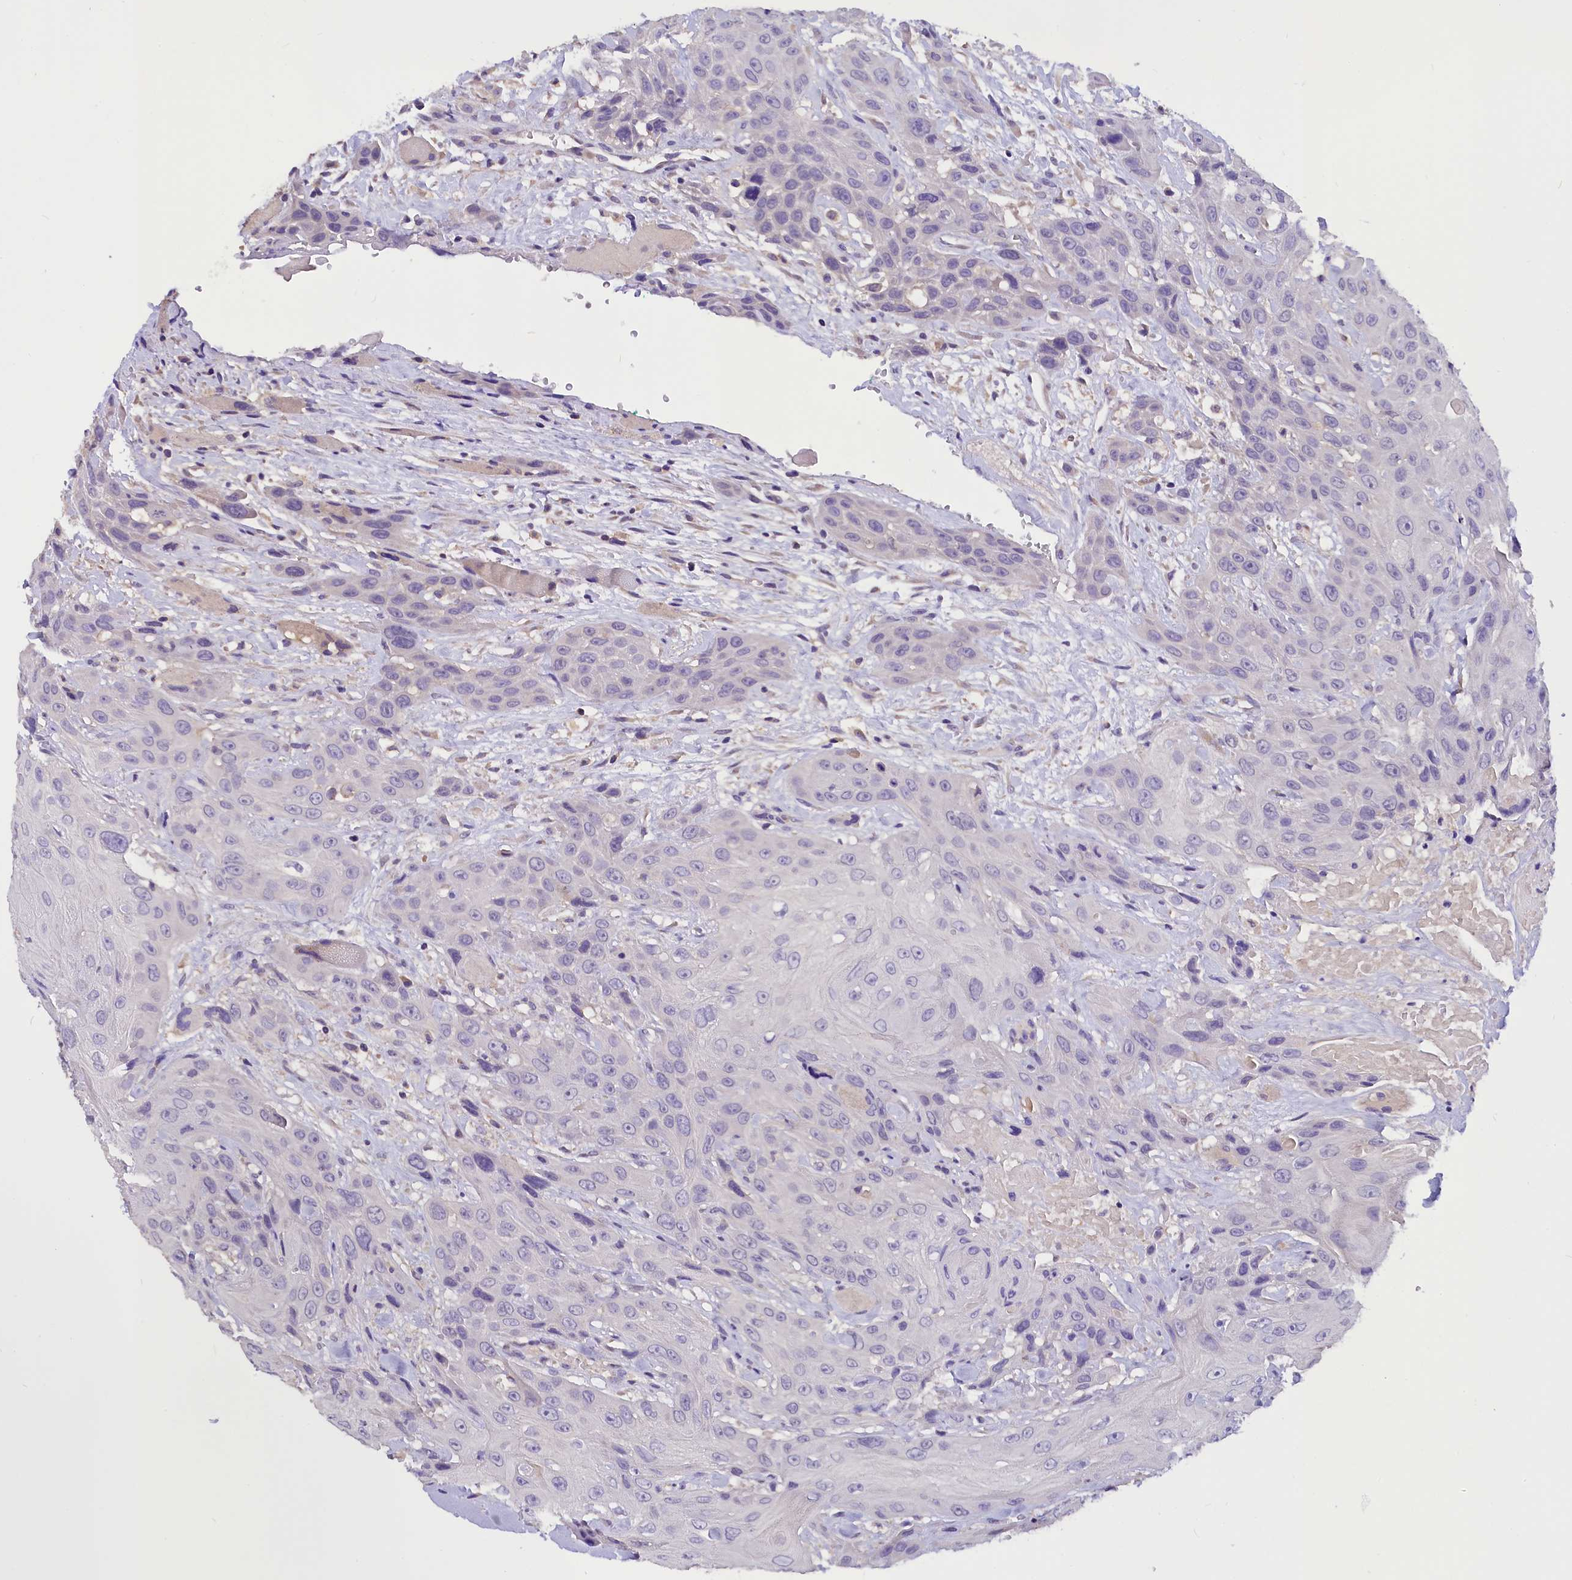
{"staining": {"intensity": "negative", "quantity": "none", "location": "none"}, "tissue": "head and neck cancer", "cell_type": "Tumor cells", "image_type": "cancer", "snomed": [{"axis": "morphology", "description": "Squamous cell carcinoma, NOS"}, {"axis": "topography", "description": "Head-Neck"}], "caption": "Protein analysis of head and neck cancer (squamous cell carcinoma) reveals no significant staining in tumor cells. (Stains: DAB (3,3'-diaminobenzidine) immunohistochemistry with hematoxylin counter stain, Microscopy: brightfield microscopy at high magnification).", "gene": "AP3B2", "patient": {"sex": "male", "age": 81}}